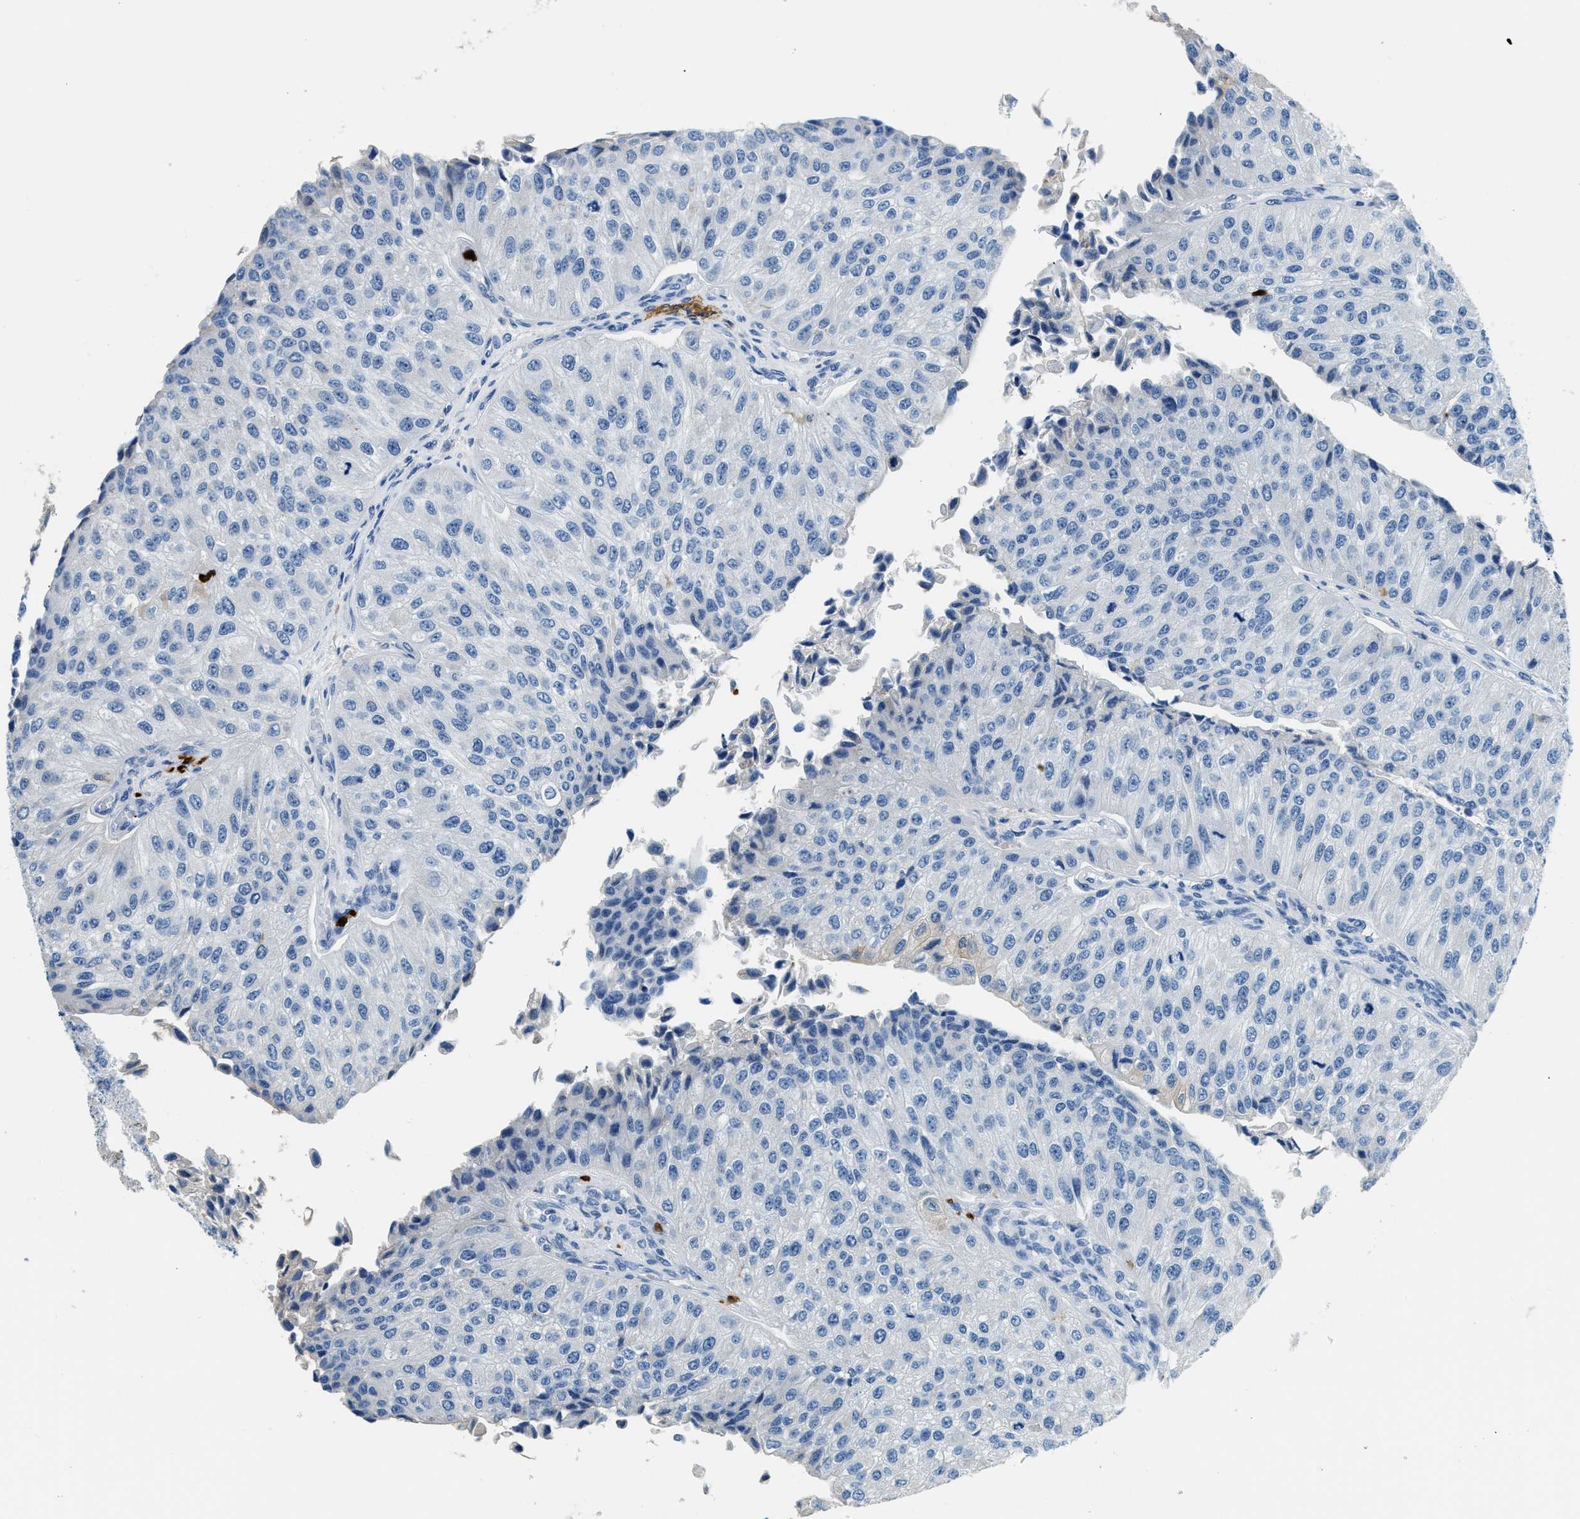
{"staining": {"intensity": "negative", "quantity": "none", "location": "none"}, "tissue": "urothelial cancer", "cell_type": "Tumor cells", "image_type": "cancer", "snomed": [{"axis": "morphology", "description": "Urothelial carcinoma, High grade"}, {"axis": "topography", "description": "Kidney"}, {"axis": "topography", "description": "Urinary bladder"}], "caption": "There is no significant staining in tumor cells of urothelial cancer.", "gene": "ANXA3", "patient": {"sex": "male", "age": 77}}